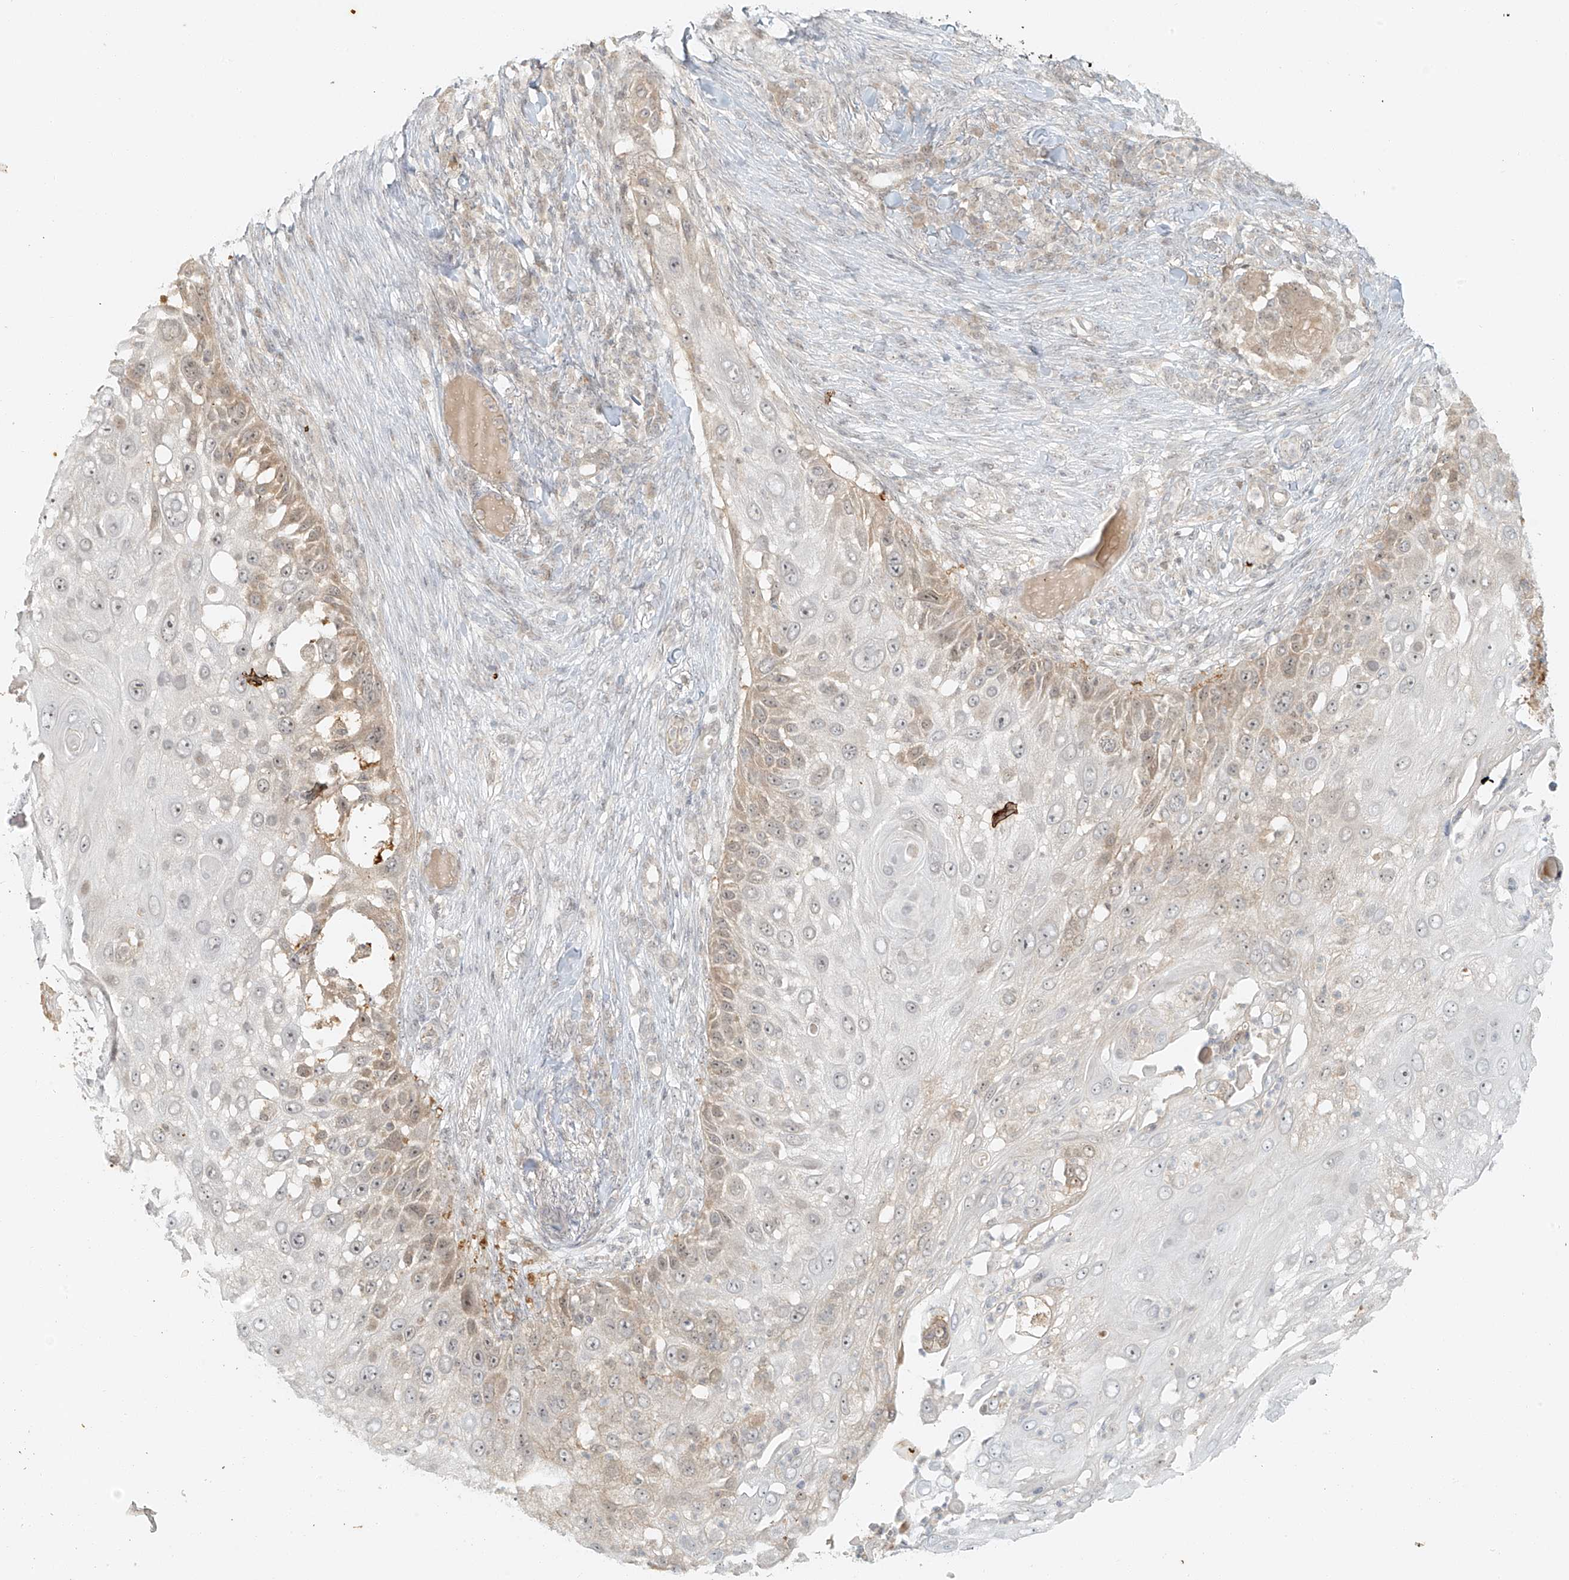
{"staining": {"intensity": "weak", "quantity": "25%-75%", "location": "cytoplasmic/membranous"}, "tissue": "skin cancer", "cell_type": "Tumor cells", "image_type": "cancer", "snomed": [{"axis": "morphology", "description": "Squamous cell carcinoma, NOS"}, {"axis": "topography", "description": "Skin"}], "caption": "About 25%-75% of tumor cells in human squamous cell carcinoma (skin) display weak cytoplasmic/membranous protein expression as visualized by brown immunohistochemical staining.", "gene": "MIPEP", "patient": {"sex": "female", "age": 44}}